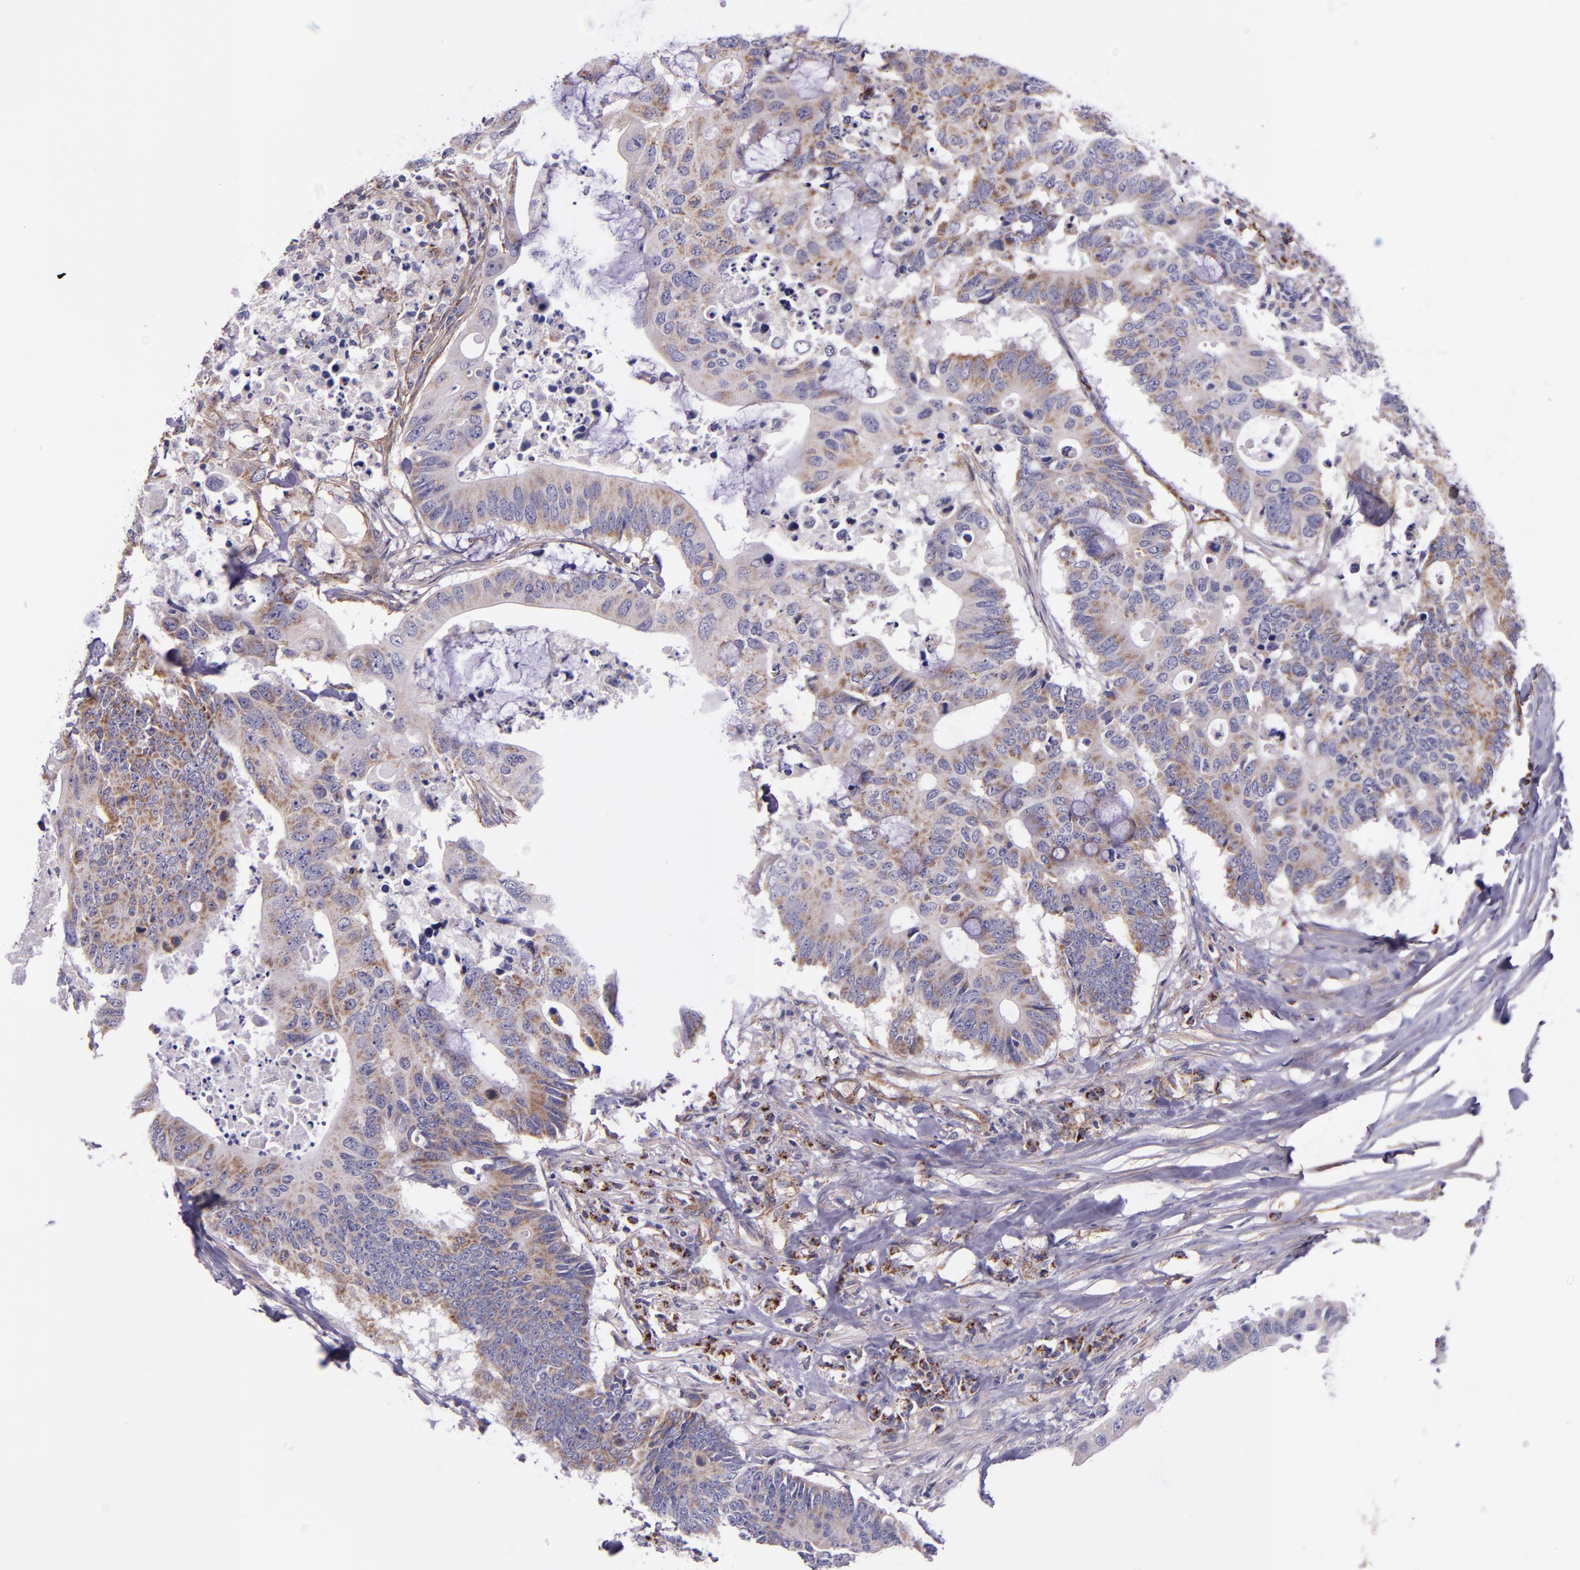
{"staining": {"intensity": "weak", "quantity": "25%-75%", "location": "cytoplasmic/membranous"}, "tissue": "colorectal cancer", "cell_type": "Tumor cells", "image_type": "cancer", "snomed": [{"axis": "morphology", "description": "Adenocarcinoma, NOS"}, {"axis": "topography", "description": "Colon"}], "caption": "Immunohistochemical staining of human colorectal cancer demonstrates weak cytoplasmic/membranous protein expression in approximately 25%-75% of tumor cells.", "gene": "IDH3G", "patient": {"sex": "male", "age": 71}}